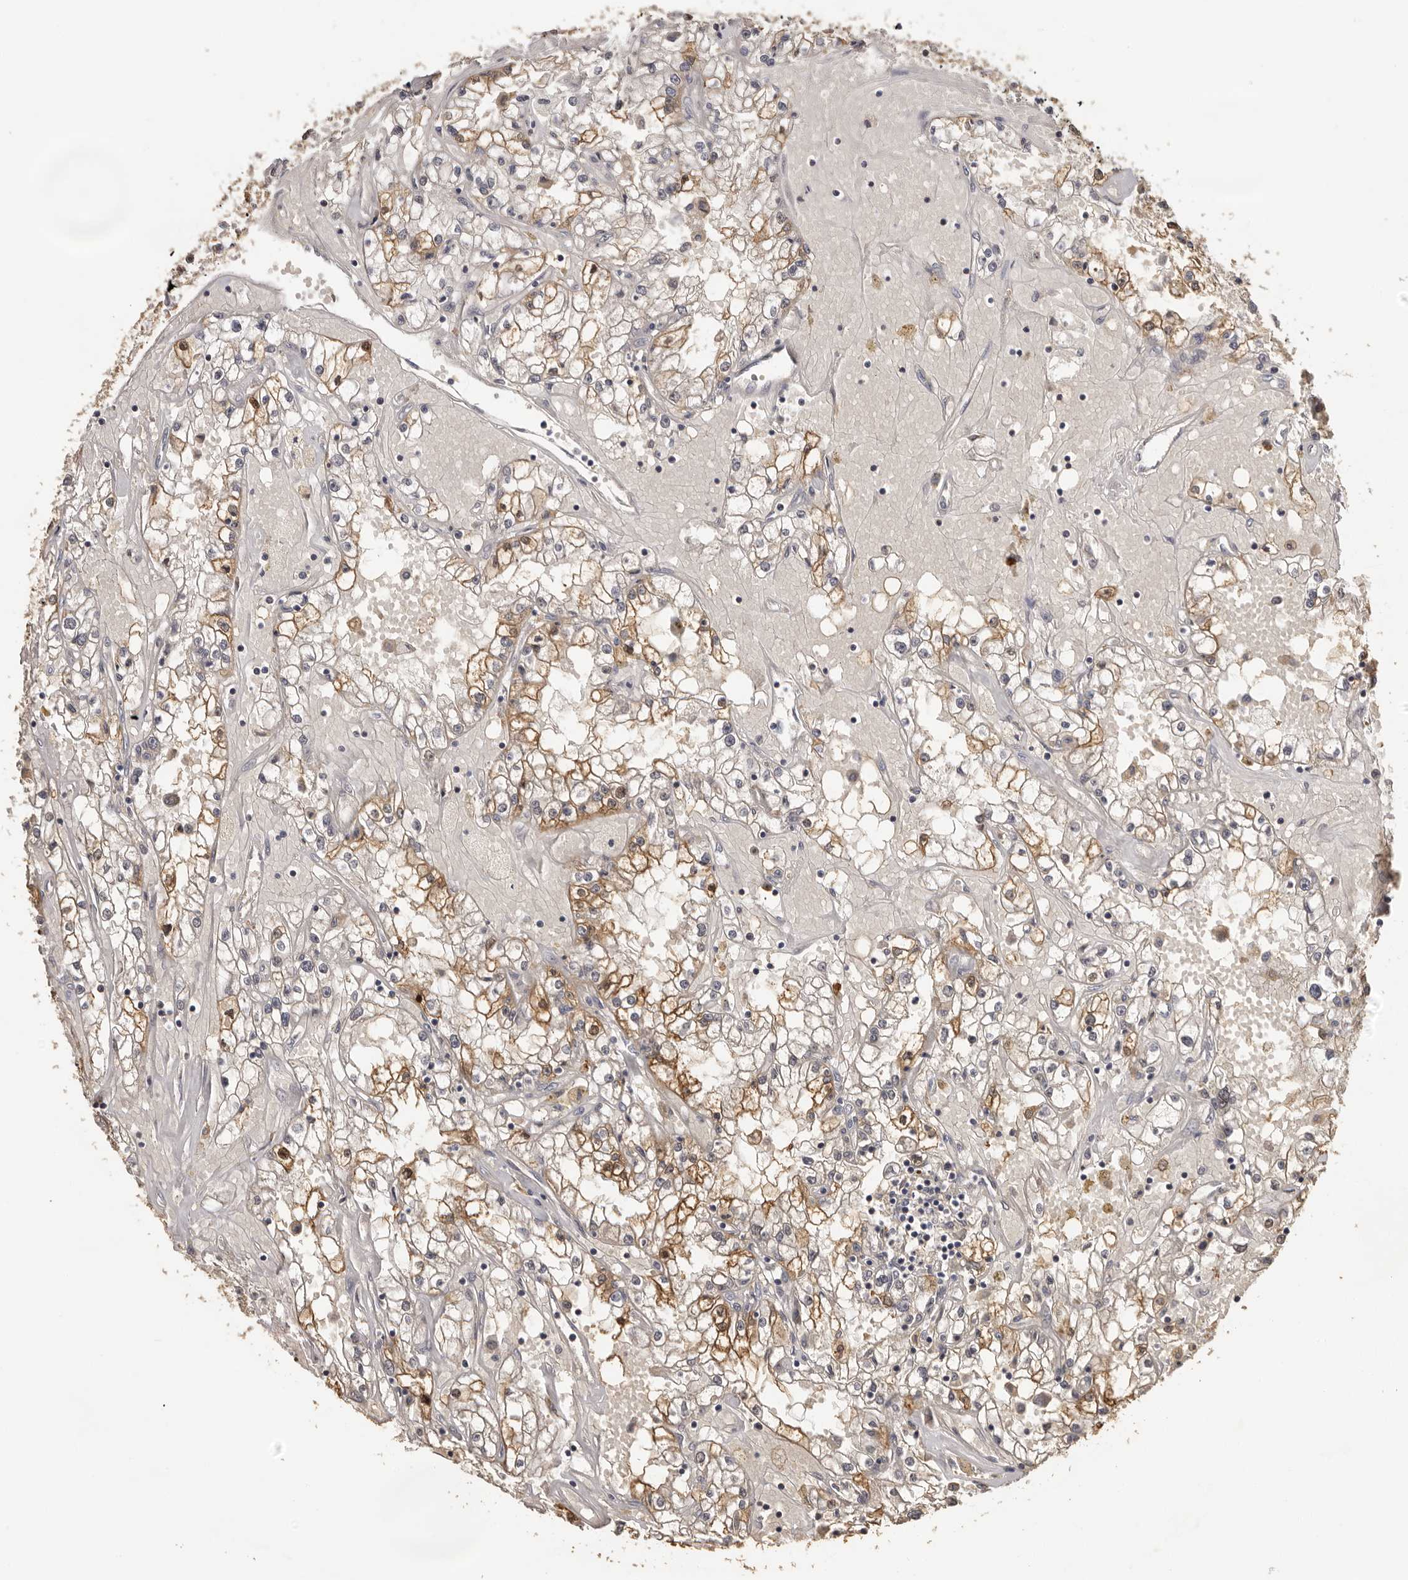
{"staining": {"intensity": "moderate", "quantity": "25%-75%", "location": "cytoplasmic/membranous"}, "tissue": "renal cancer", "cell_type": "Tumor cells", "image_type": "cancer", "snomed": [{"axis": "morphology", "description": "Adenocarcinoma, NOS"}, {"axis": "topography", "description": "Kidney"}], "caption": "A high-resolution image shows IHC staining of adenocarcinoma (renal), which demonstrates moderate cytoplasmic/membranous expression in about 25%-75% of tumor cells. Using DAB (brown) and hematoxylin (blue) stains, captured at high magnification using brightfield microscopy.", "gene": "KIF2B", "patient": {"sex": "male", "age": 56}}